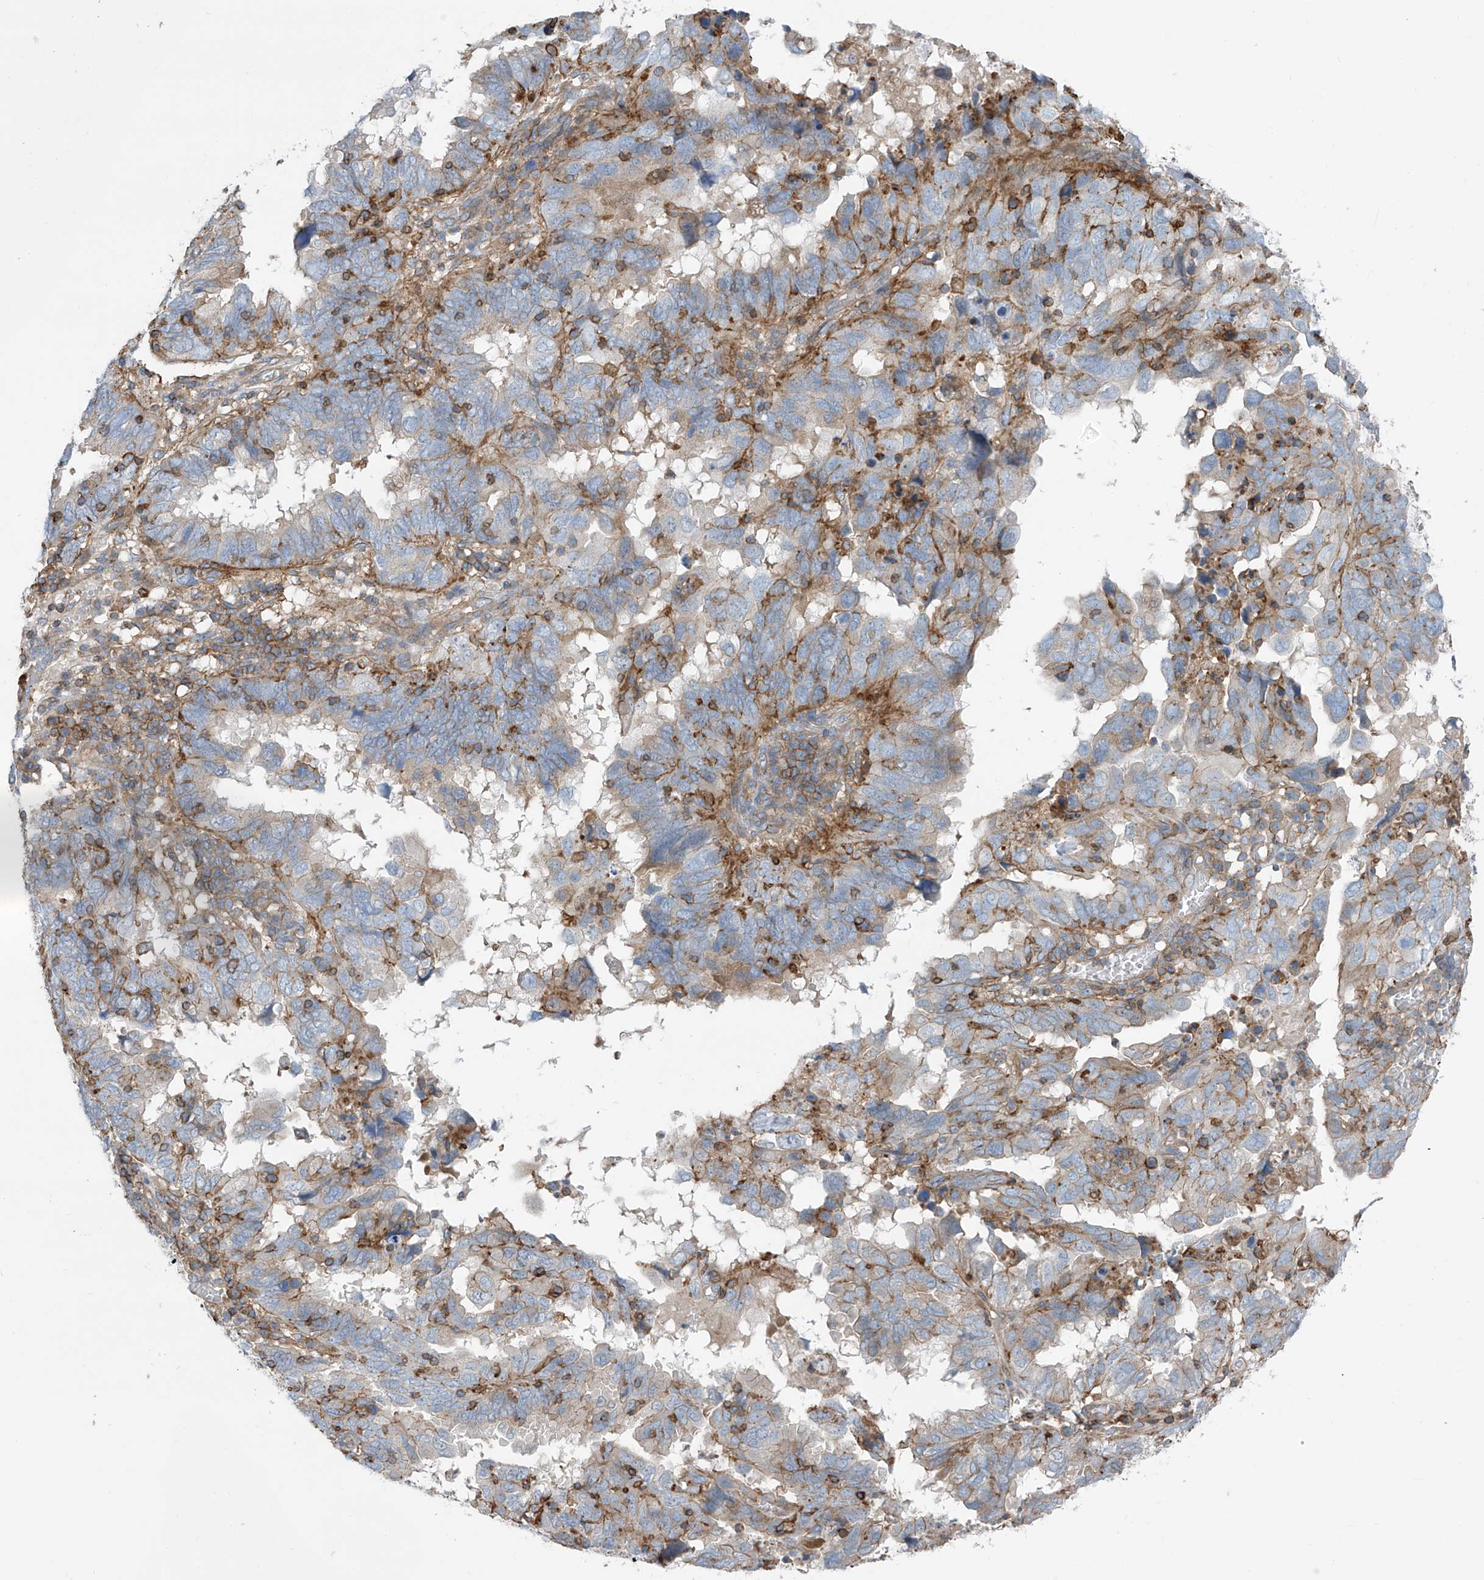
{"staining": {"intensity": "weak", "quantity": "25%-75%", "location": "cytoplasmic/membranous"}, "tissue": "endometrial cancer", "cell_type": "Tumor cells", "image_type": "cancer", "snomed": [{"axis": "morphology", "description": "Adenocarcinoma, NOS"}, {"axis": "topography", "description": "Uterus"}], "caption": "Immunohistochemical staining of adenocarcinoma (endometrial) exhibits low levels of weak cytoplasmic/membranous expression in approximately 25%-75% of tumor cells.", "gene": "SLC1A5", "patient": {"sex": "female", "age": 77}}